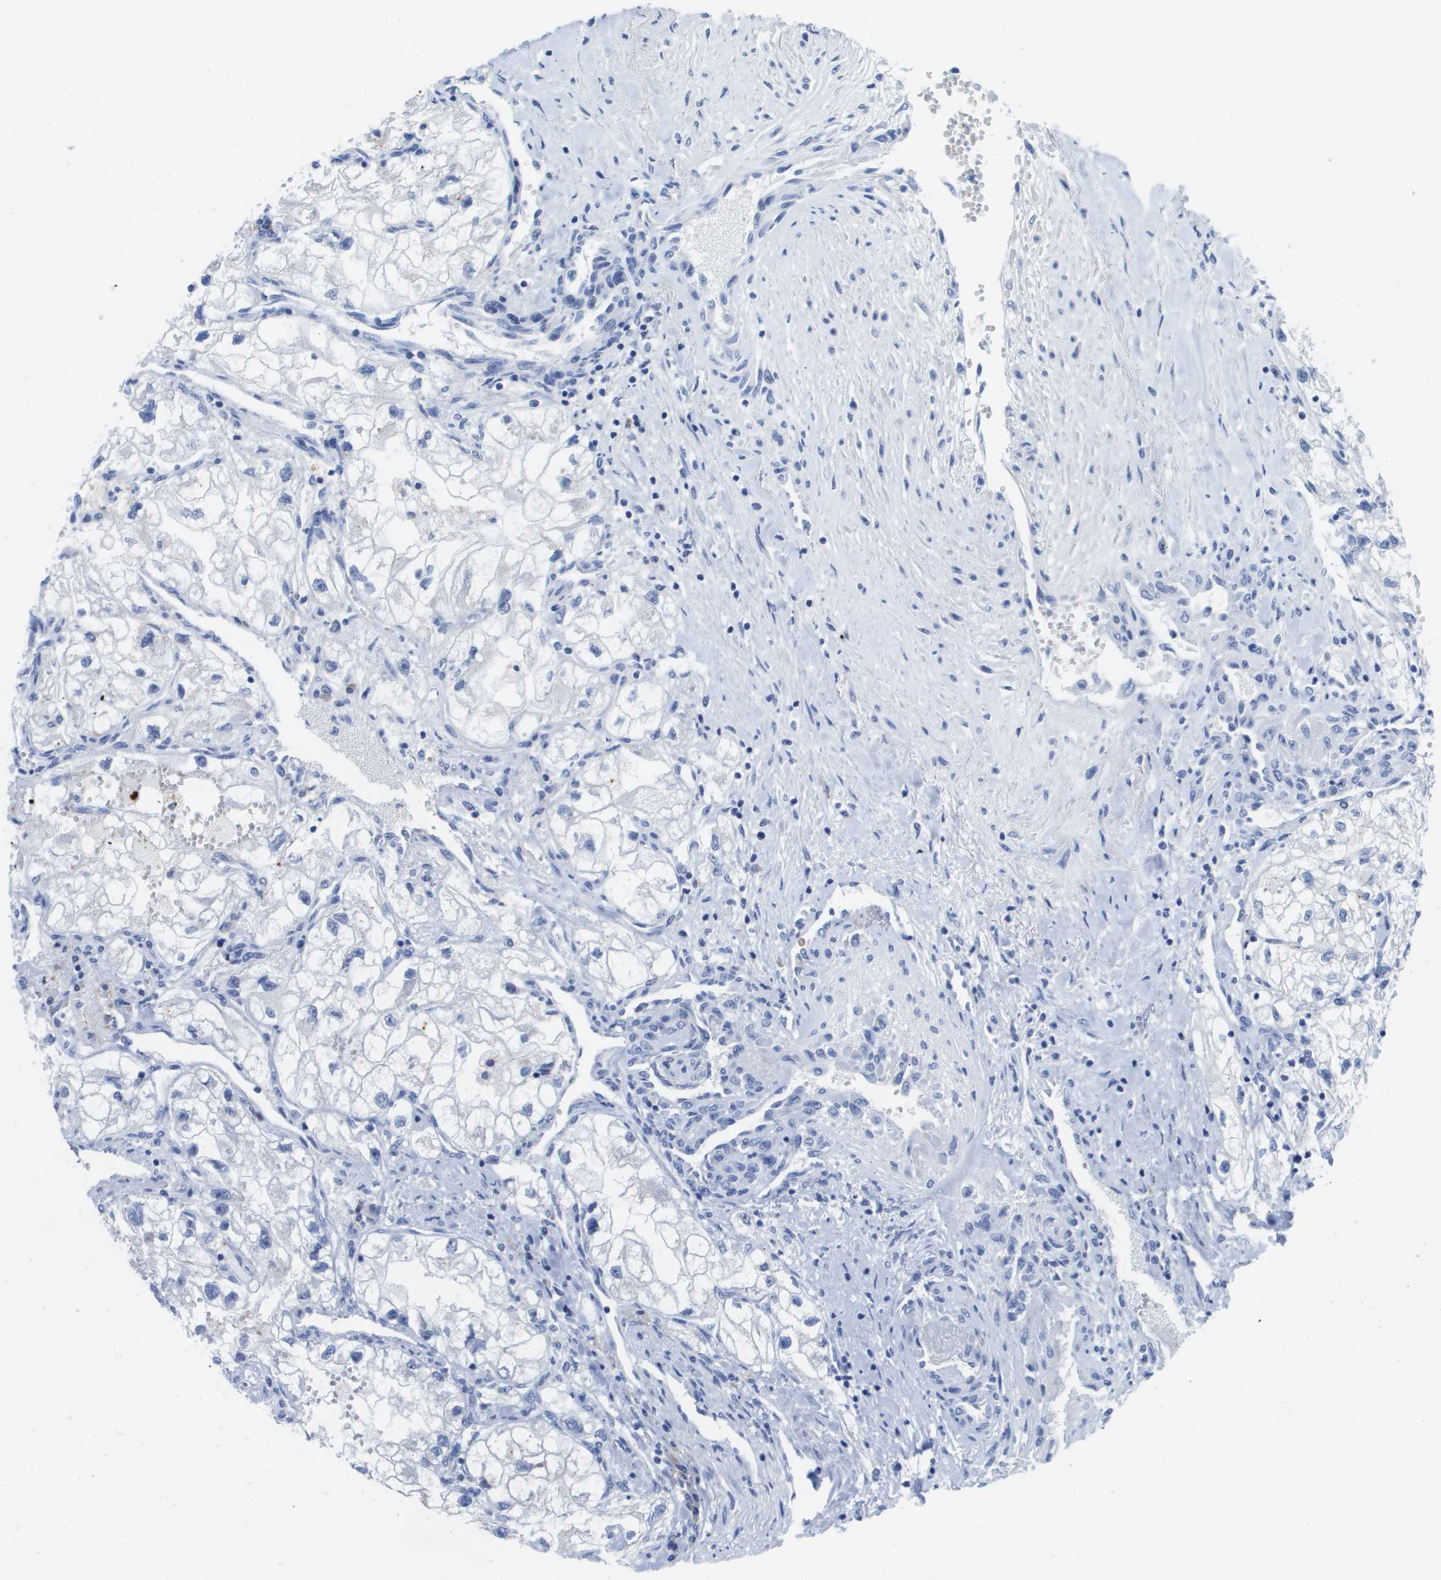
{"staining": {"intensity": "negative", "quantity": "none", "location": "none"}, "tissue": "renal cancer", "cell_type": "Tumor cells", "image_type": "cancer", "snomed": [{"axis": "morphology", "description": "Adenocarcinoma, NOS"}, {"axis": "topography", "description": "Kidney"}], "caption": "The image reveals no staining of tumor cells in adenocarcinoma (renal). (DAB (3,3'-diaminobenzidine) immunohistochemistry (IHC) visualized using brightfield microscopy, high magnification).", "gene": "MS4A1", "patient": {"sex": "female", "age": 70}}